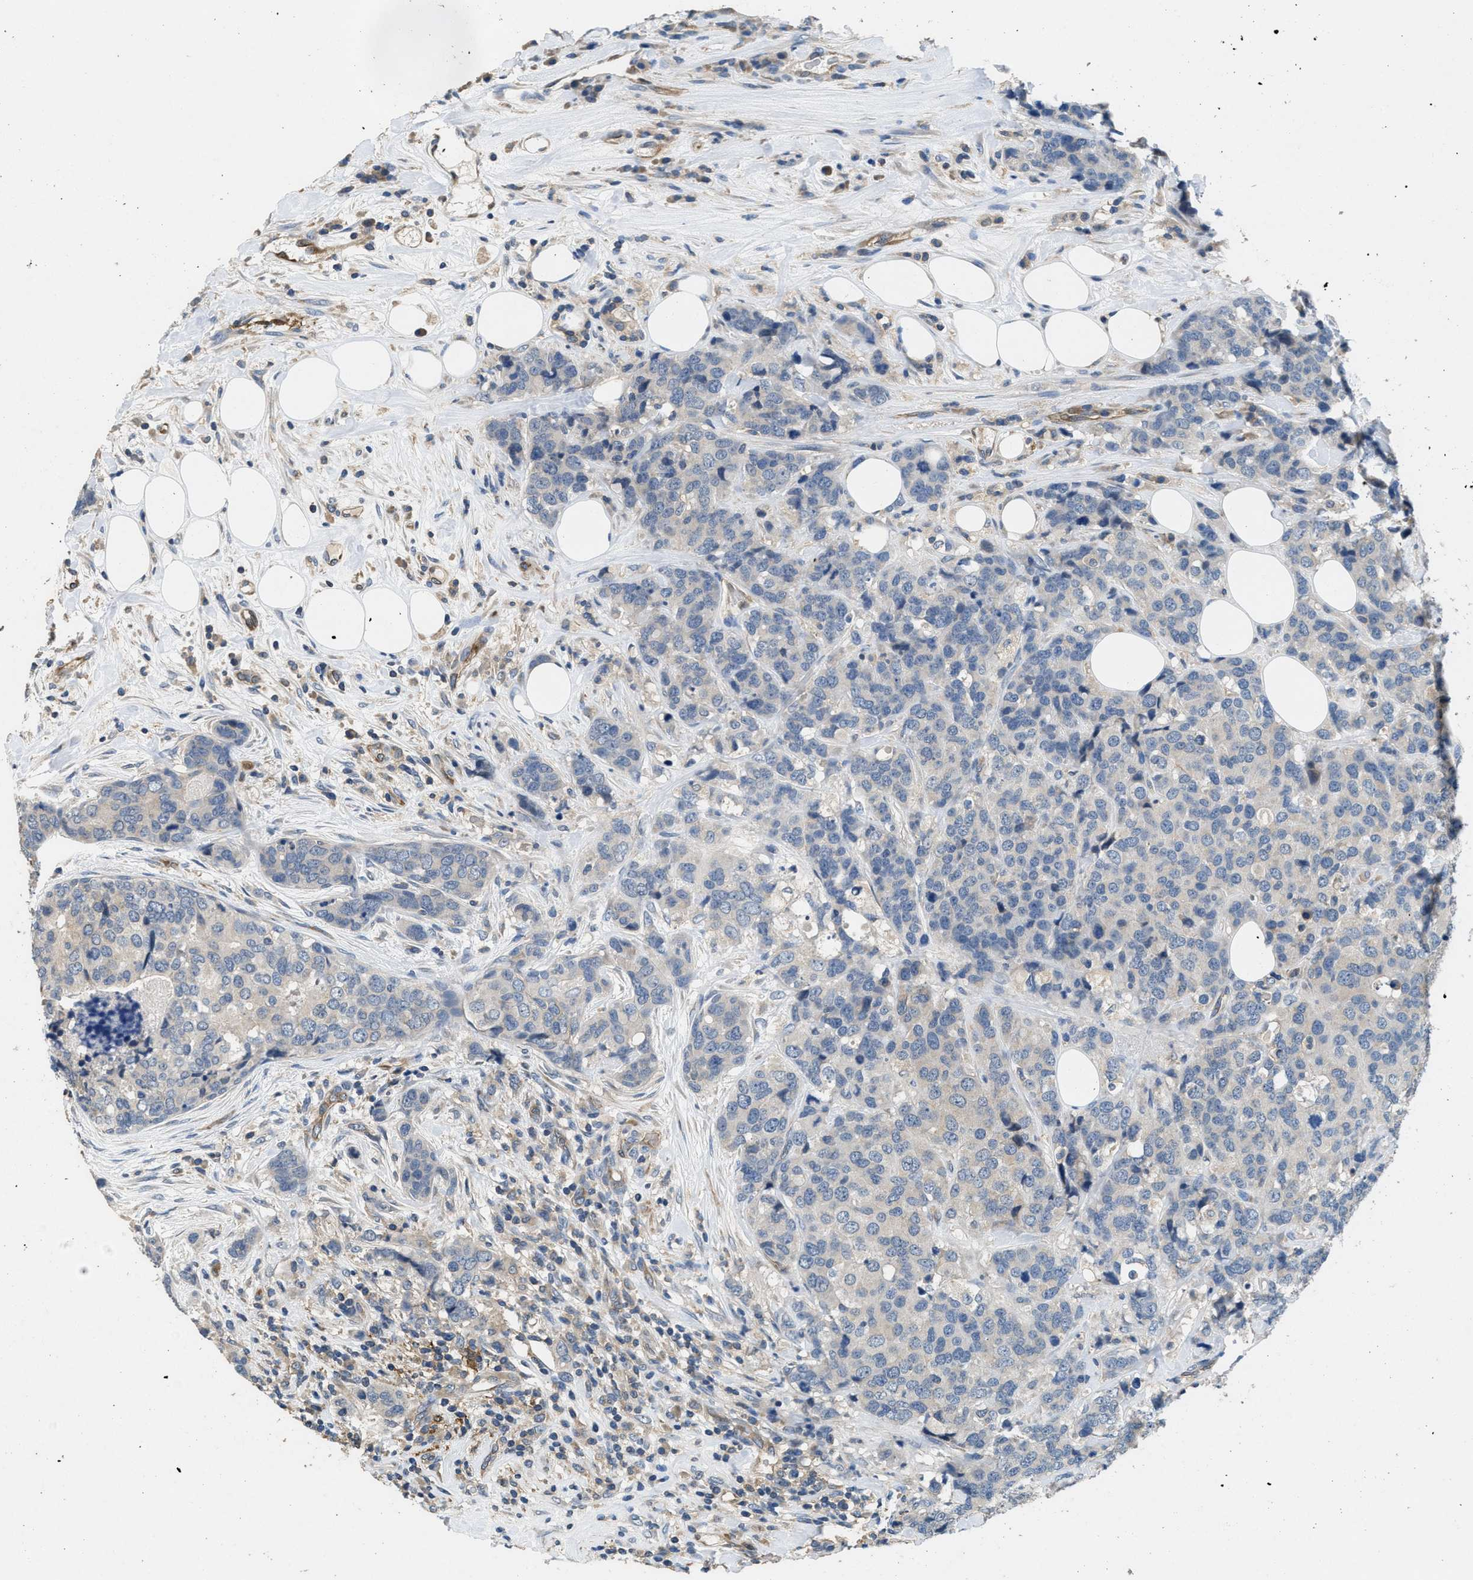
{"staining": {"intensity": "negative", "quantity": "none", "location": "none"}, "tissue": "breast cancer", "cell_type": "Tumor cells", "image_type": "cancer", "snomed": [{"axis": "morphology", "description": "Lobular carcinoma"}, {"axis": "topography", "description": "Breast"}], "caption": "IHC photomicrograph of neoplastic tissue: human lobular carcinoma (breast) stained with DAB demonstrates no significant protein staining in tumor cells. (Stains: DAB IHC with hematoxylin counter stain, Microscopy: brightfield microscopy at high magnification).", "gene": "DGKE", "patient": {"sex": "female", "age": 59}}